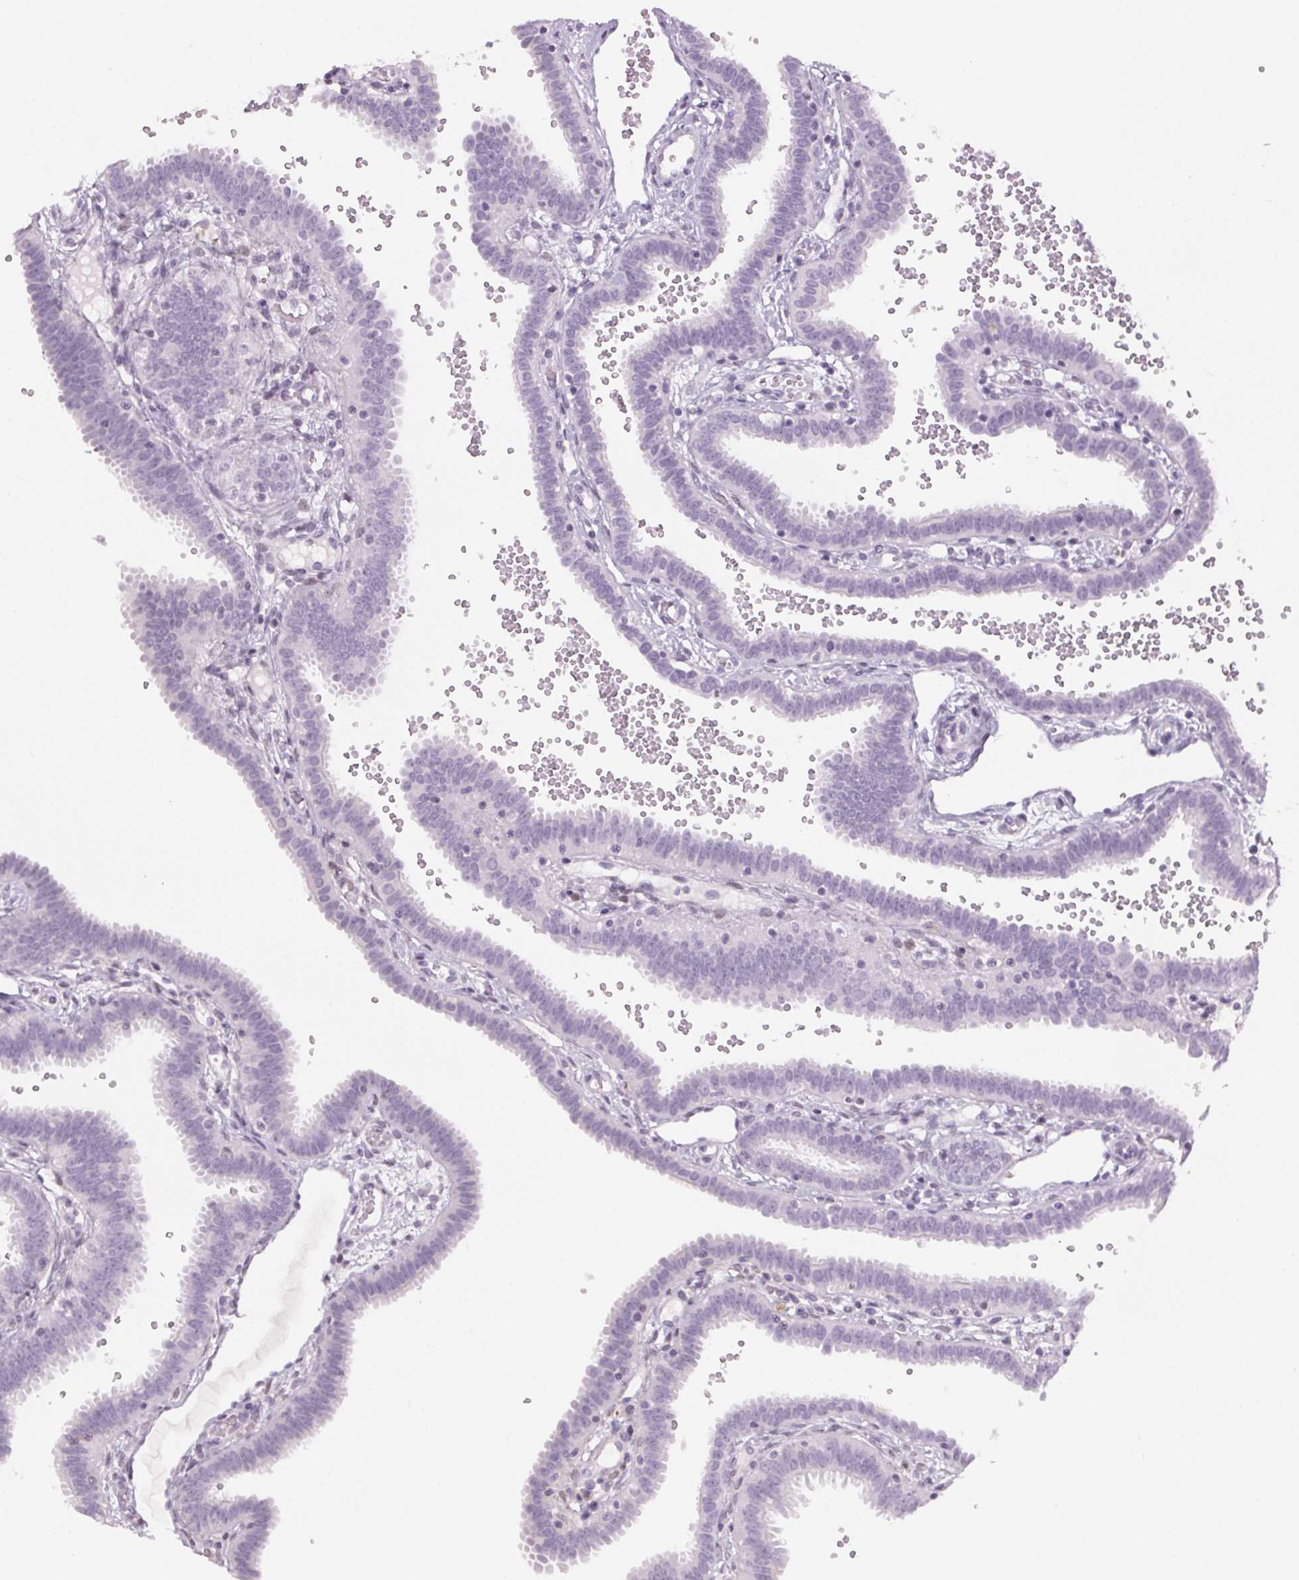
{"staining": {"intensity": "negative", "quantity": "none", "location": "none"}, "tissue": "fallopian tube", "cell_type": "Glandular cells", "image_type": "normal", "snomed": [{"axis": "morphology", "description": "Normal tissue, NOS"}, {"axis": "topography", "description": "Fallopian tube"}], "caption": "The histopathology image reveals no staining of glandular cells in normal fallopian tube.", "gene": "SLC6A19", "patient": {"sex": "female", "age": 37}}